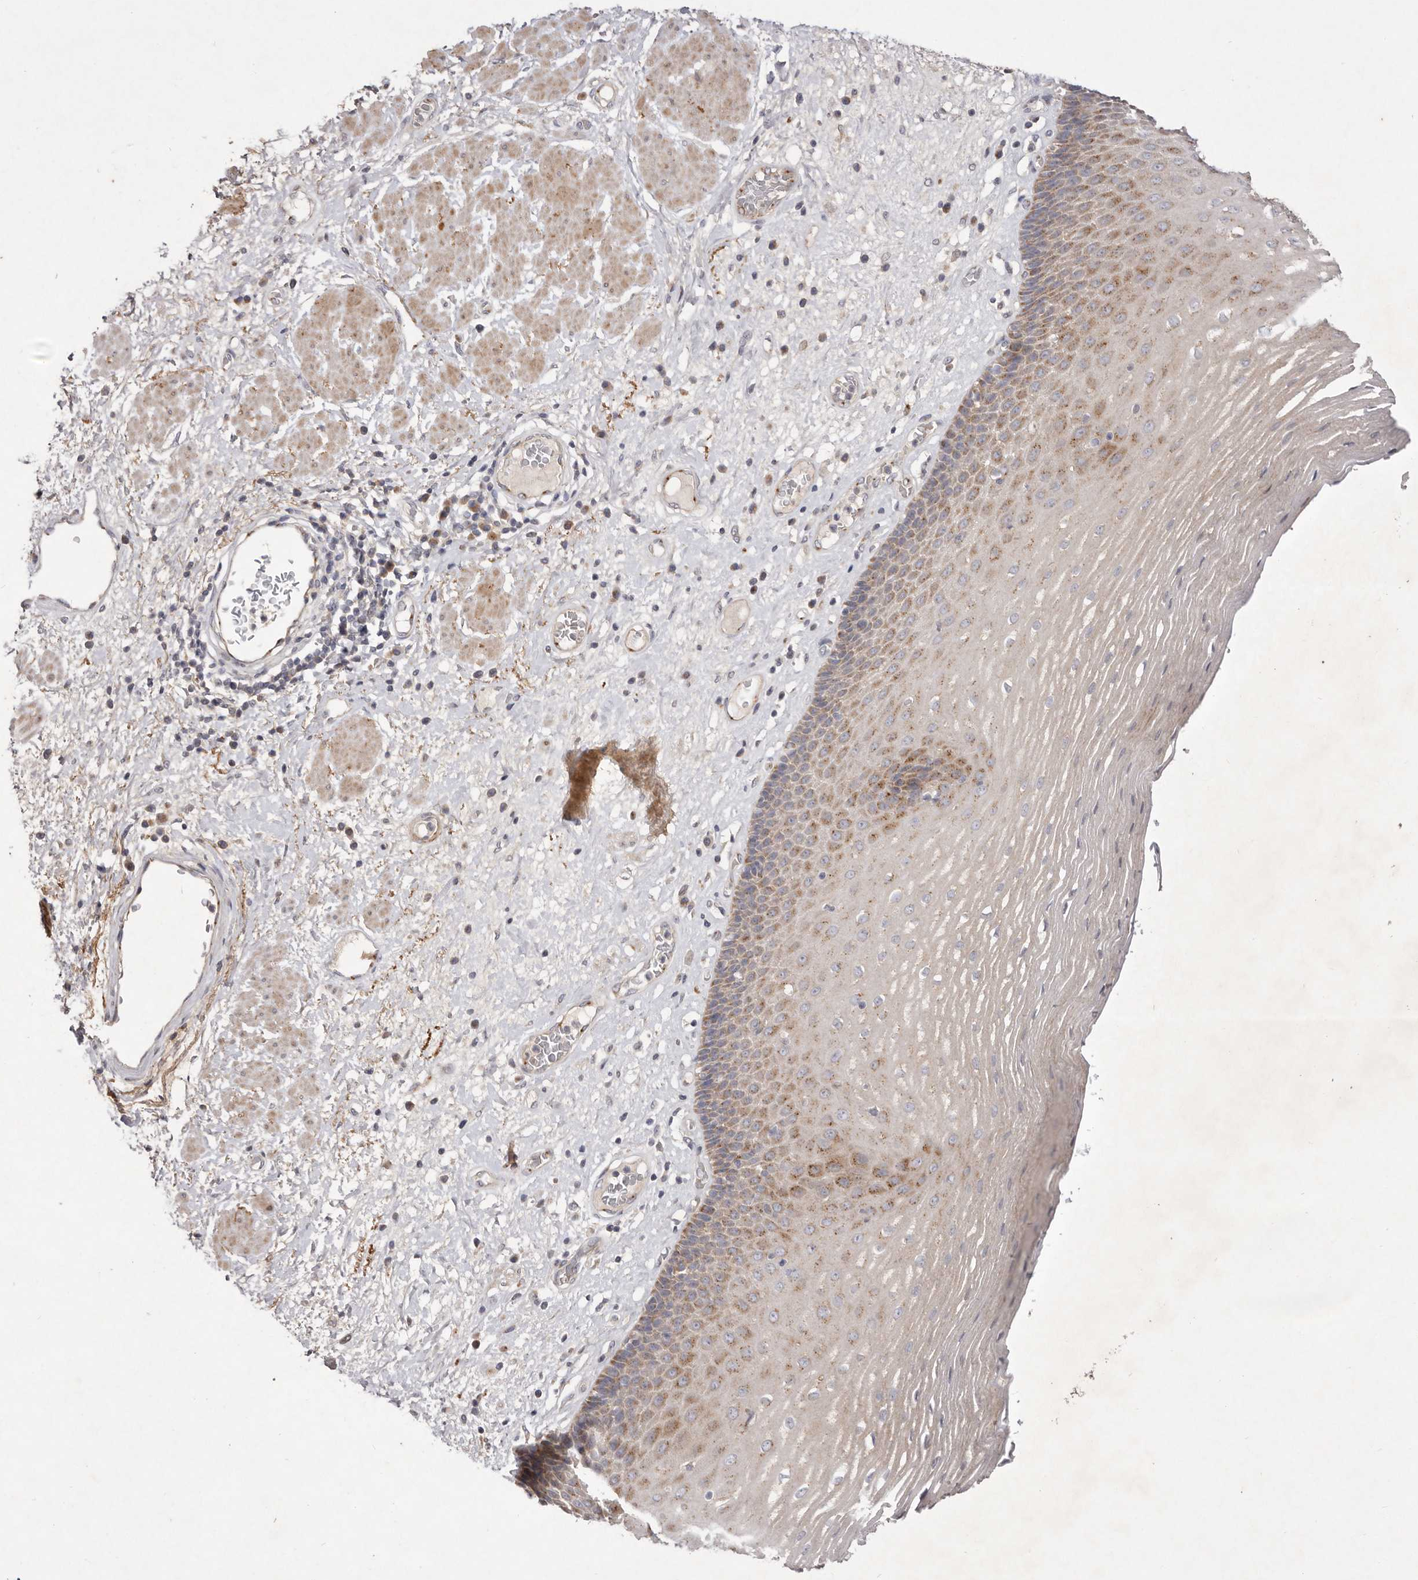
{"staining": {"intensity": "moderate", "quantity": ">75%", "location": "cytoplasmic/membranous"}, "tissue": "esophagus", "cell_type": "Squamous epithelial cells", "image_type": "normal", "snomed": [{"axis": "morphology", "description": "Normal tissue, NOS"}, {"axis": "morphology", "description": "Adenocarcinoma, NOS"}, {"axis": "topography", "description": "Esophagus"}], "caption": "Unremarkable esophagus exhibits moderate cytoplasmic/membranous staining in about >75% of squamous epithelial cells The staining is performed using DAB brown chromogen to label protein expression. The nuclei are counter-stained blue using hematoxylin..", "gene": "USP24", "patient": {"sex": "male", "age": 62}}